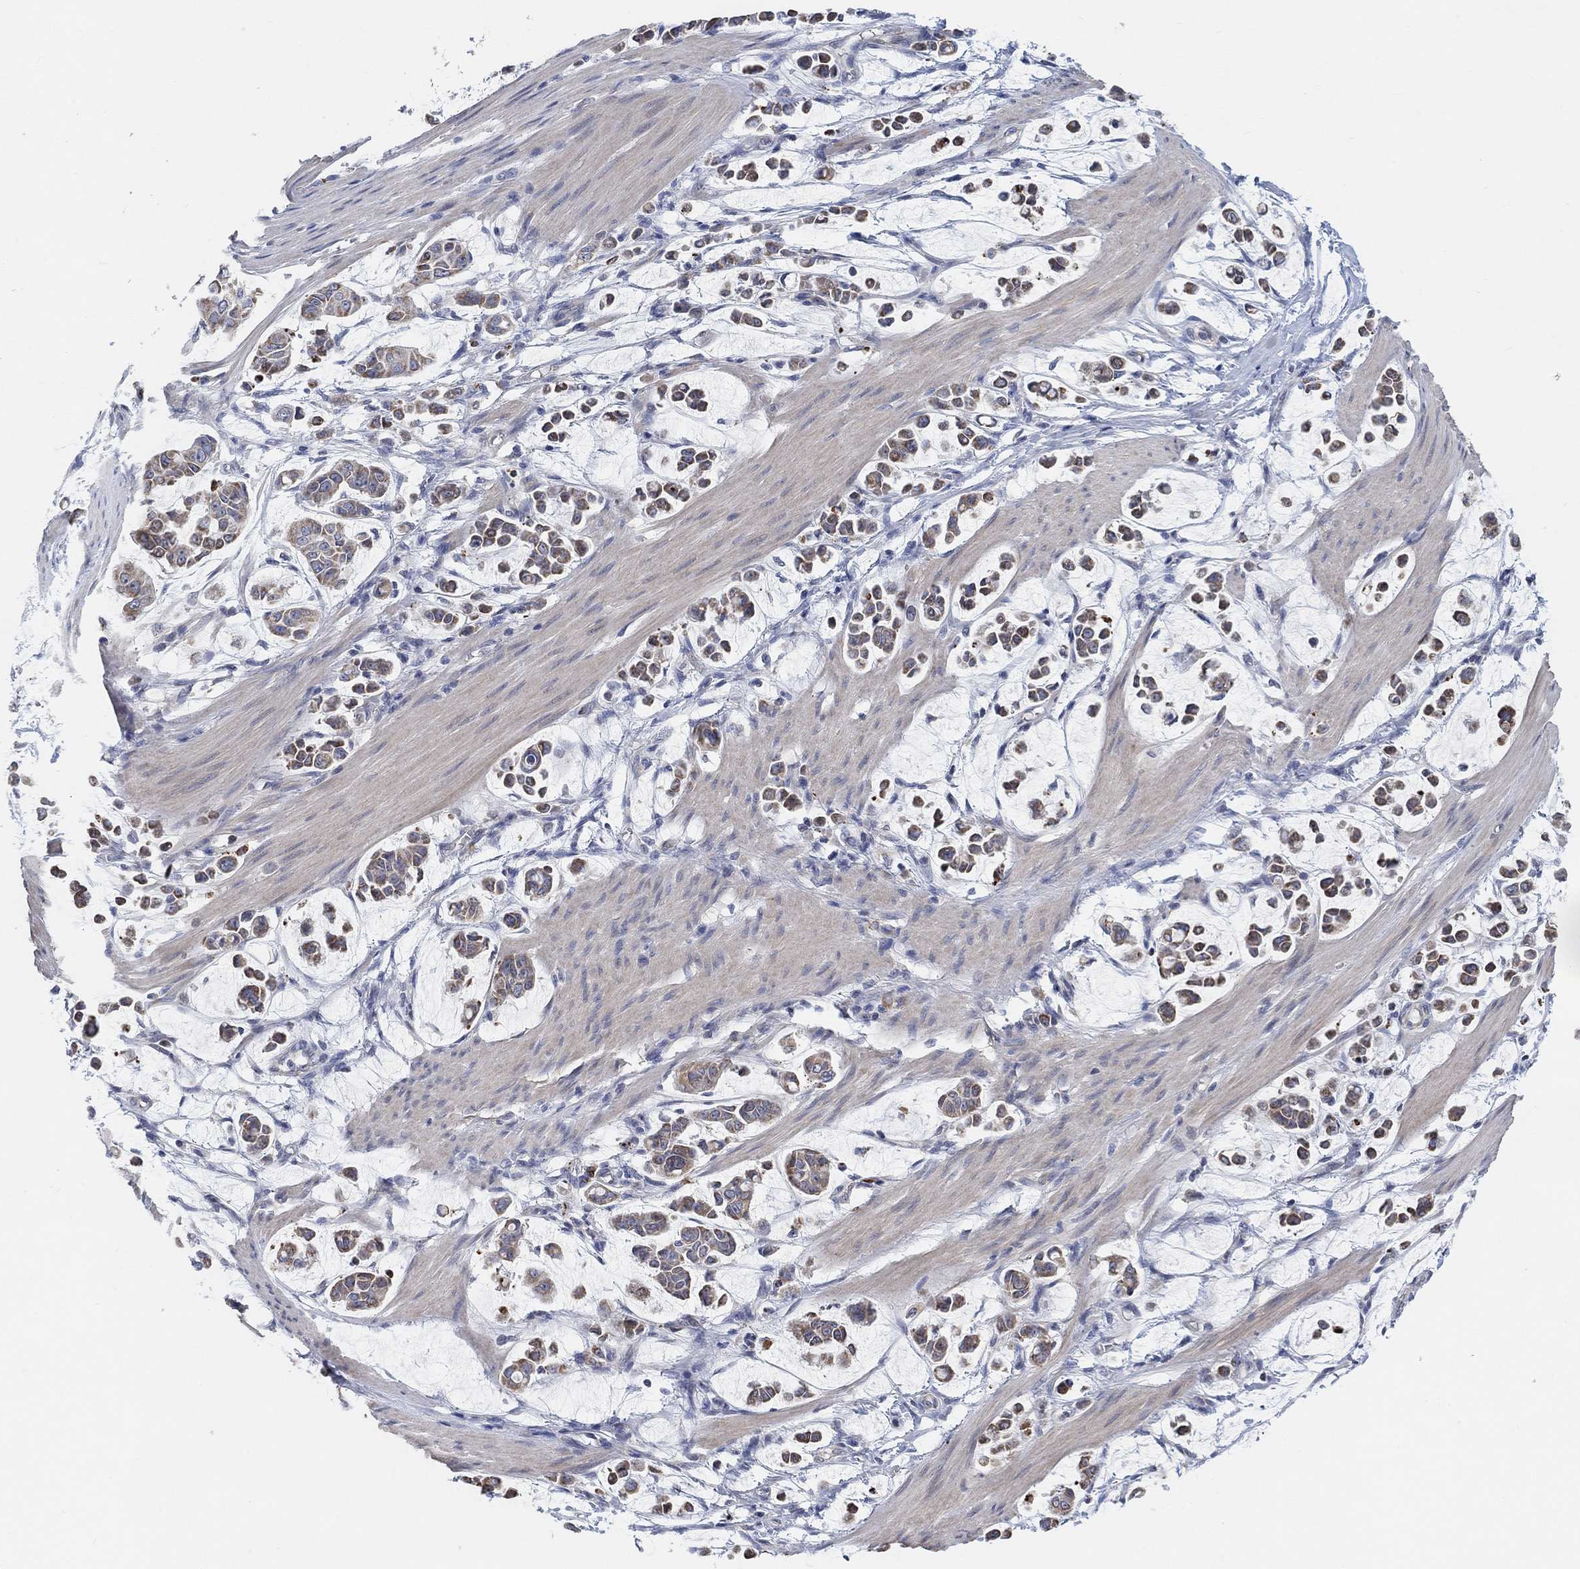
{"staining": {"intensity": "moderate", "quantity": ">75%", "location": "cytoplasmic/membranous"}, "tissue": "stomach cancer", "cell_type": "Tumor cells", "image_type": "cancer", "snomed": [{"axis": "morphology", "description": "Adenocarcinoma, NOS"}, {"axis": "topography", "description": "Stomach"}], "caption": "Immunohistochemistry photomicrograph of adenocarcinoma (stomach) stained for a protein (brown), which displays medium levels of moderate cytoplasmic/membranous expression in approximately >75% of tumor cells.", "gene": "HCRTR1", "patient": {"sex": "male", "age": 82}}